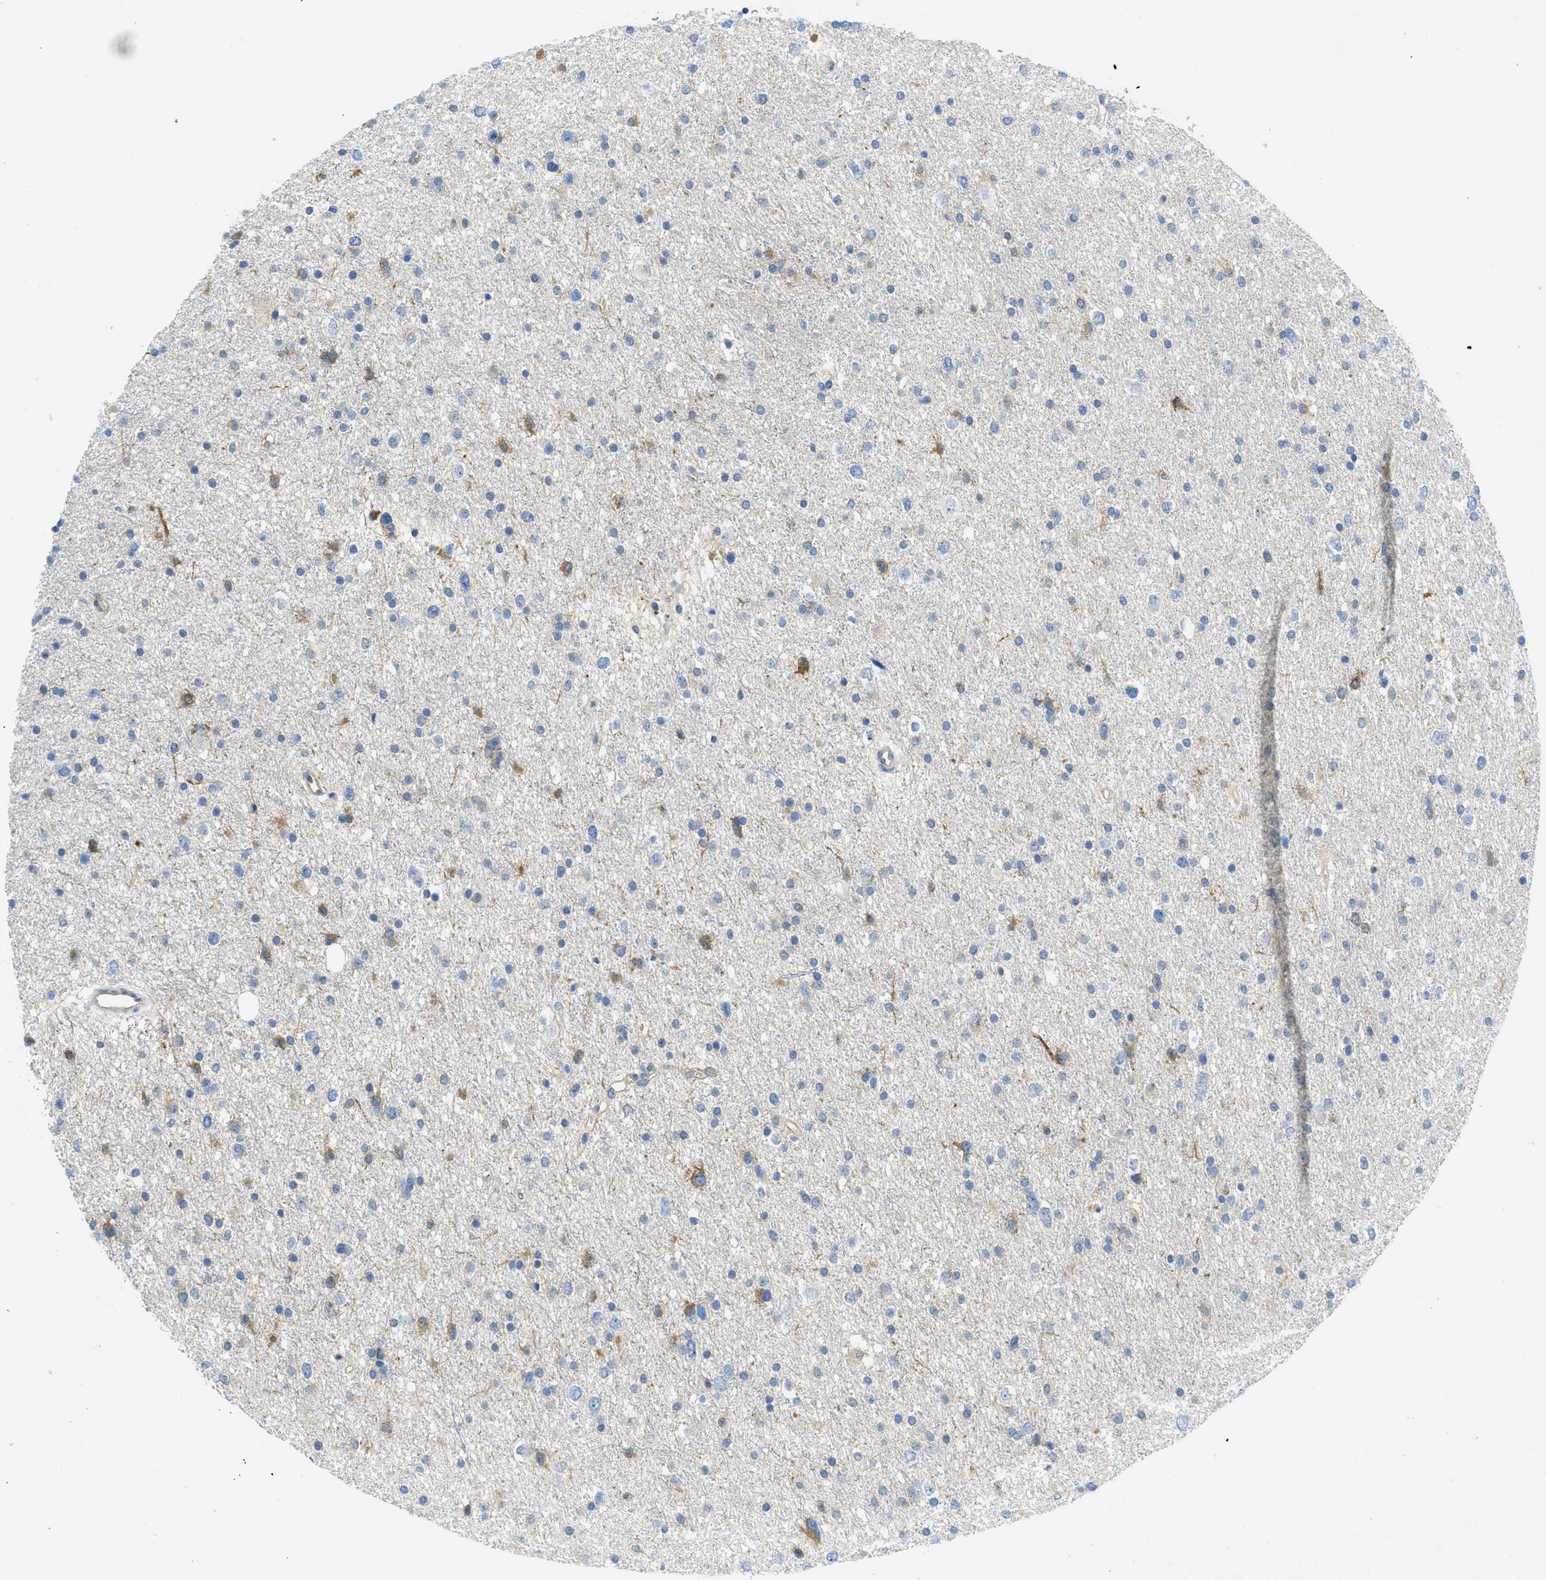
{"staining": {"intensity": "moderate", "quantity": "<25%", "location": "cytoplasmic/membranous"}, "tissue": "glioma", "cell_type": "Tumor cells", "image_type": "cancer", "snomed": [{"axis": "morphology", "description": "Glioma, malignant, Low grade"}, {"axis": "topography", "description": "Brain"}], "caption": "This is an image of IHC staining of glioma, which shows moderate staining in the cytoplasmic/membranous of tumor cells.", "gene": "RIPK2", "patient": {"sex": "female", "age": 37}}